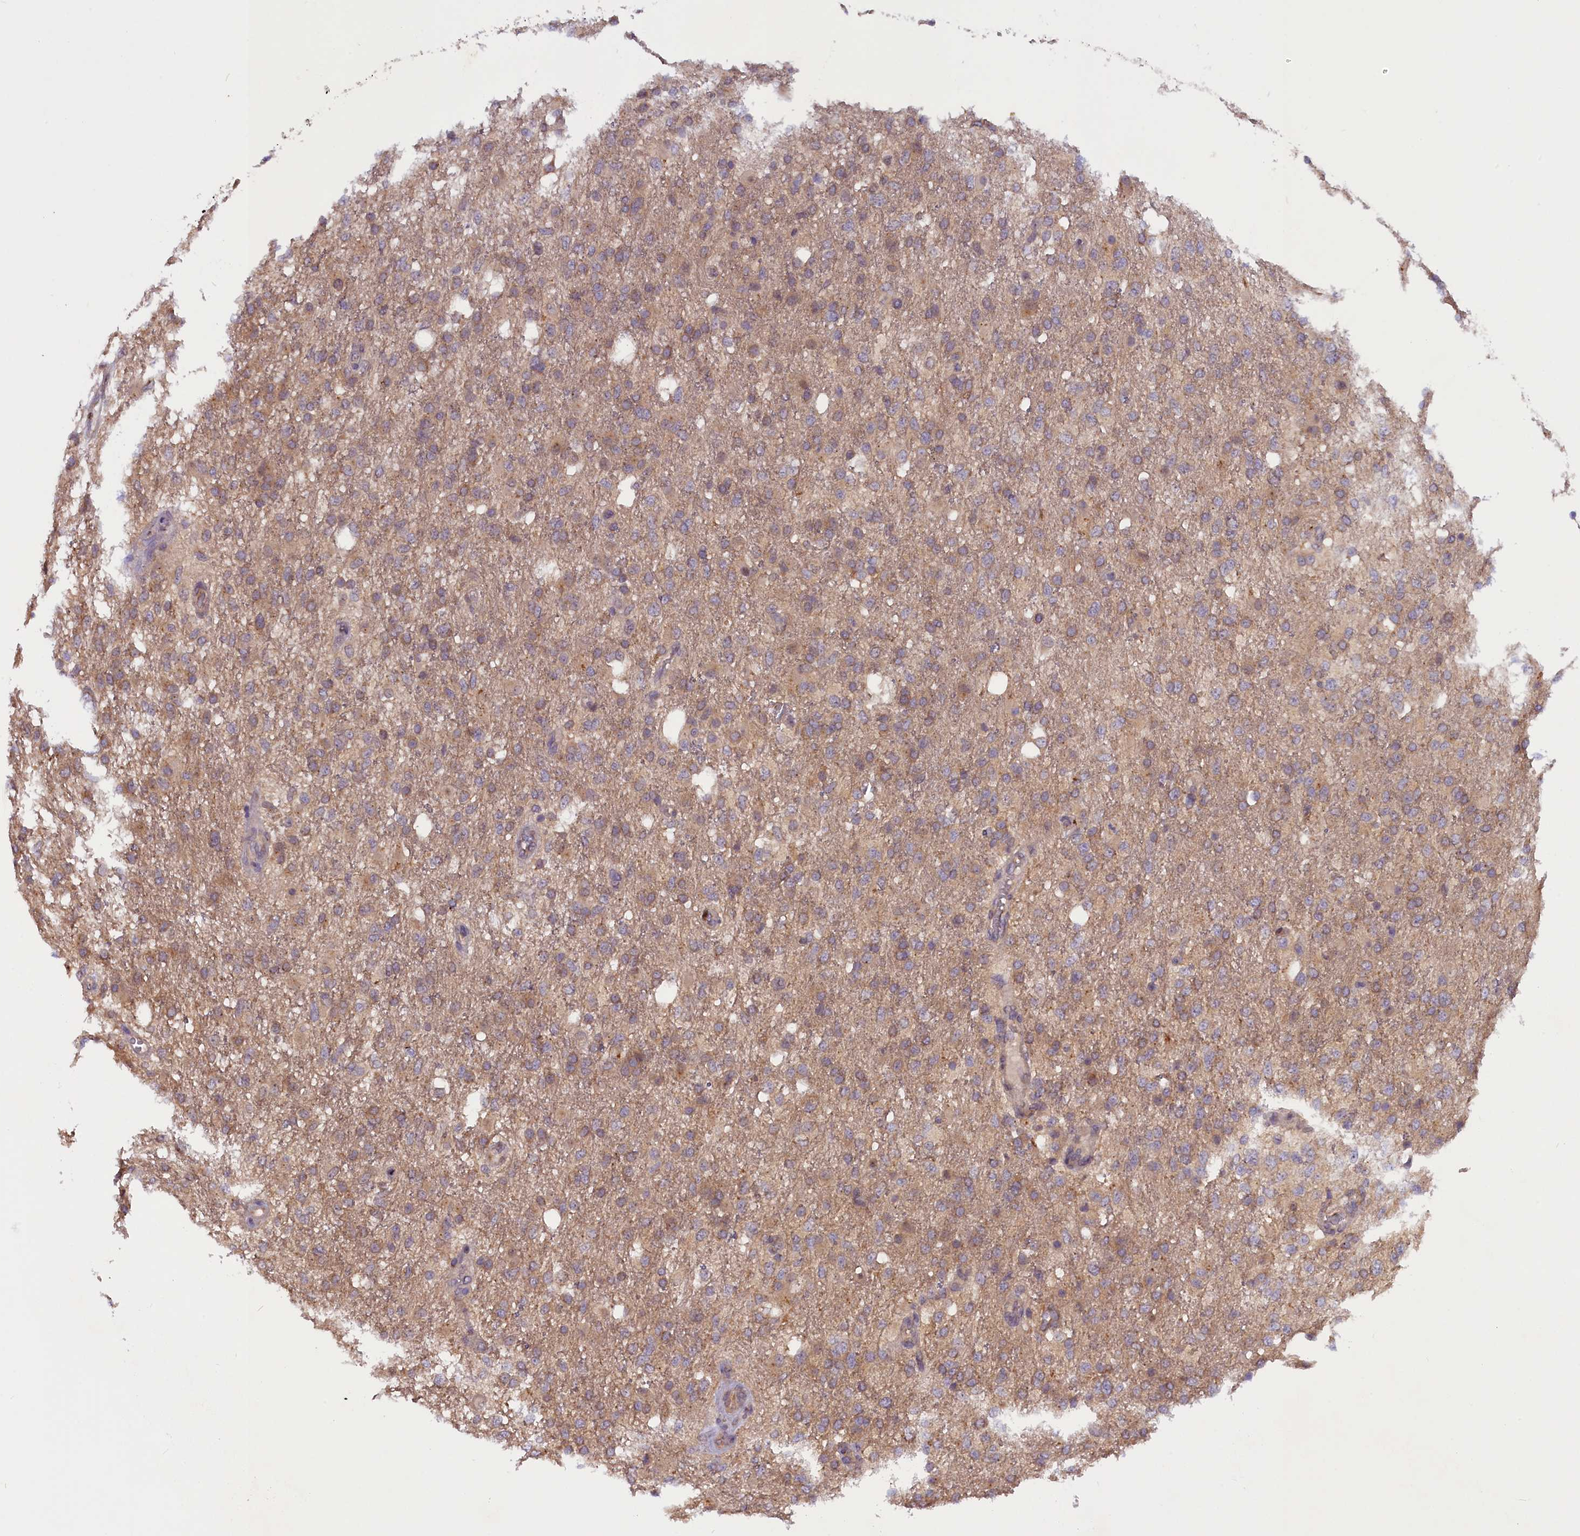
{"staining": {"intensity": "weak", "quantity": "<25%", "location": "cytoplasmic/membranous"}, "tissue": "glioma", "cell_type": "Tumor cells", "image_type": "cancer", "snomed": [{"axis": "morphology", "description": "Glioma, malignant, High grade"}, {"axis": "topography", "description": "Brain"}], "caption": "The image demonstrates no staining of tumor cells in glioma.", "gene": "CCDC9B", "patient": {"sex": "female", "age": 74}}